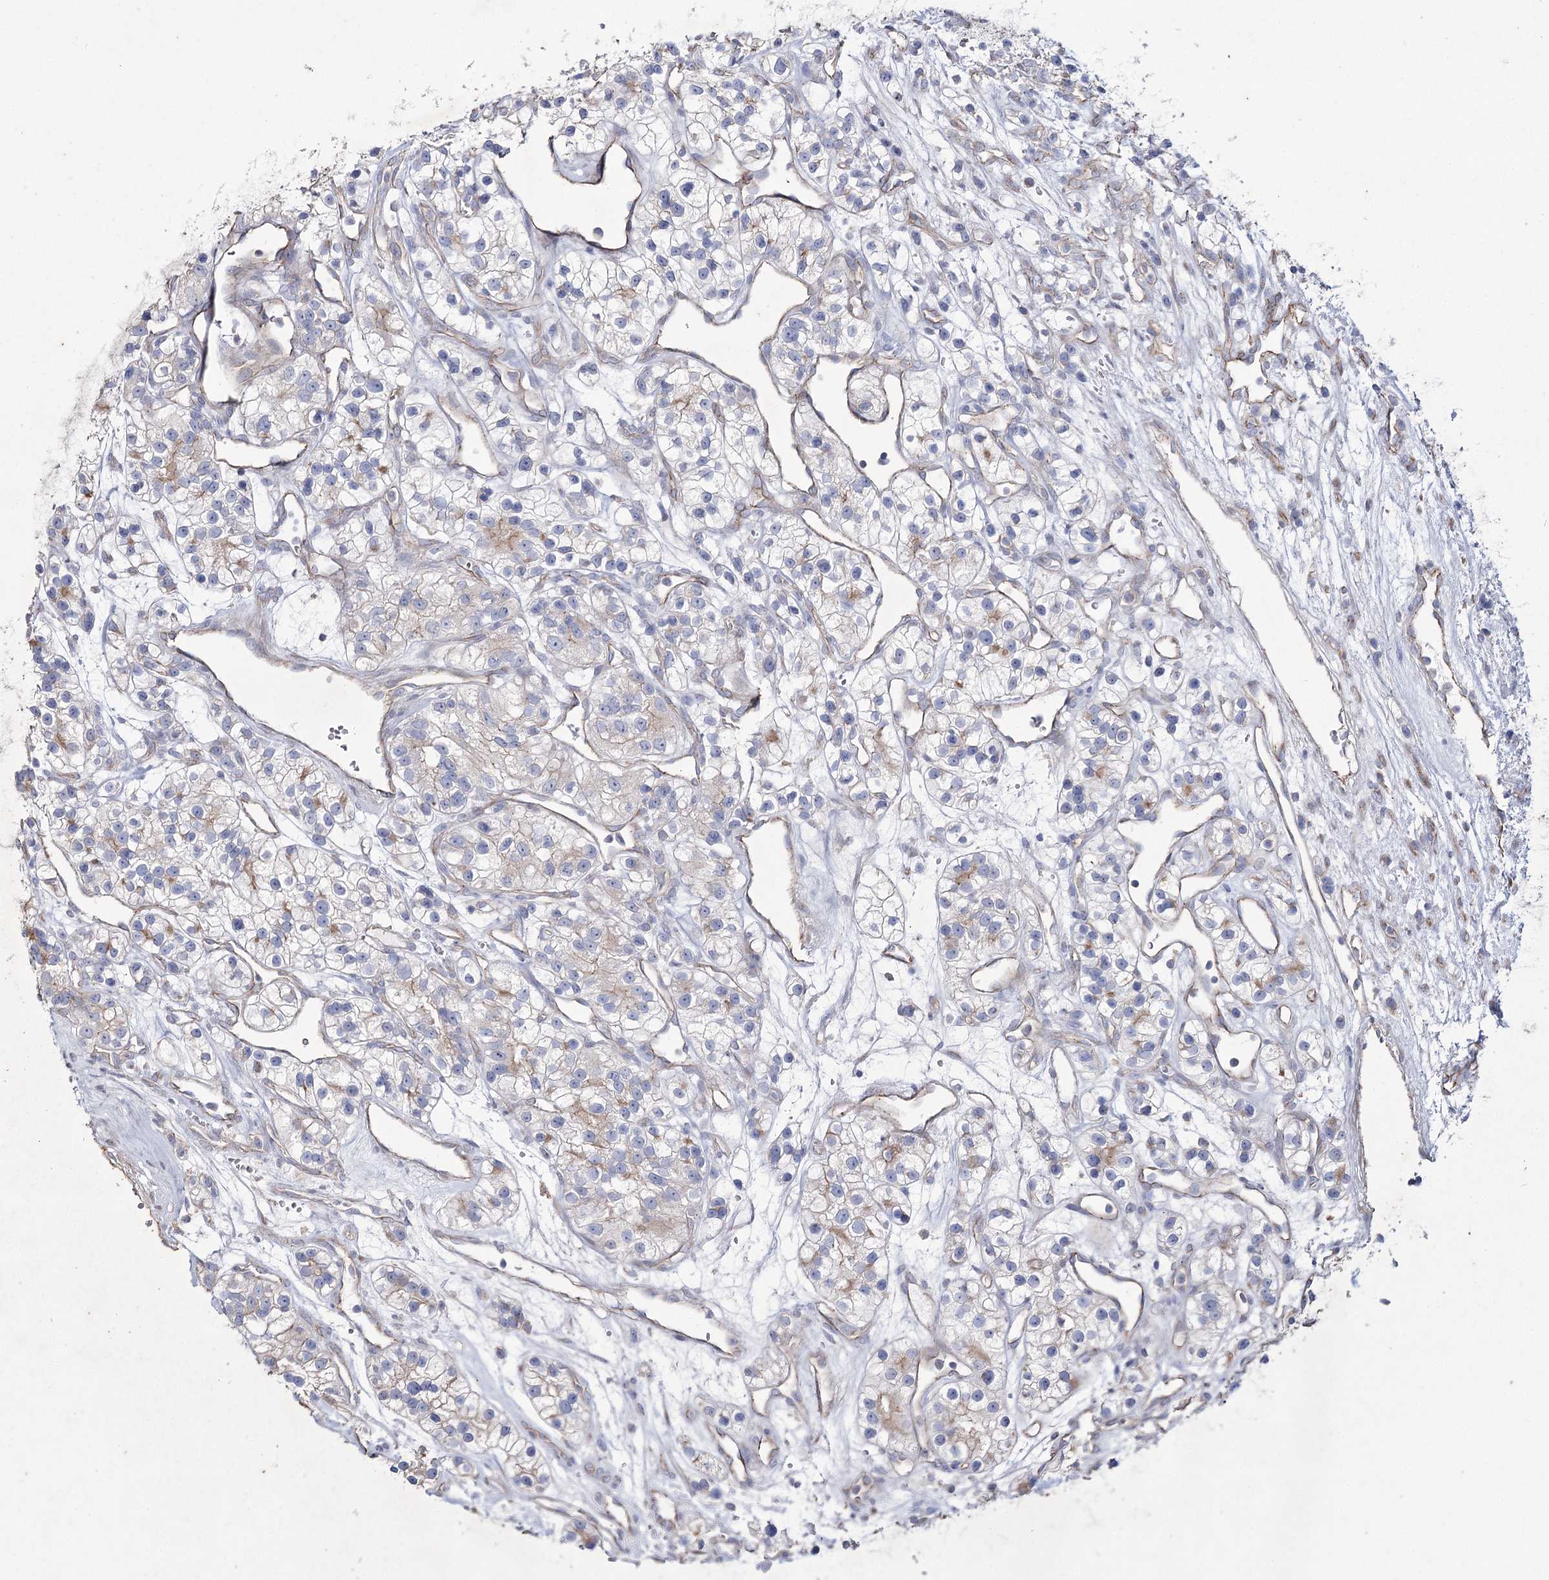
{"staining": {"intensity": "weak", "quantity": "<25%", "location": "cytoplasmic/membranous"}, "tissue": "renal cancer", "cell_type": "Tumor cells", "image_type": "cancer", "snomed": [{"axis": "morphology", "description": "Adenocarcinoma, NOS"}, {"axis": "topography", "description": "Kidney"}], "caption": "DAB (3,3'-diaminobenzidine) immunohistochemical staining of renal cancer (adenocarcinoma) displays no significant staining in tumor cells.", "gene": "LDLRAD3", "patient": {"sex": "female", "age": 57}}